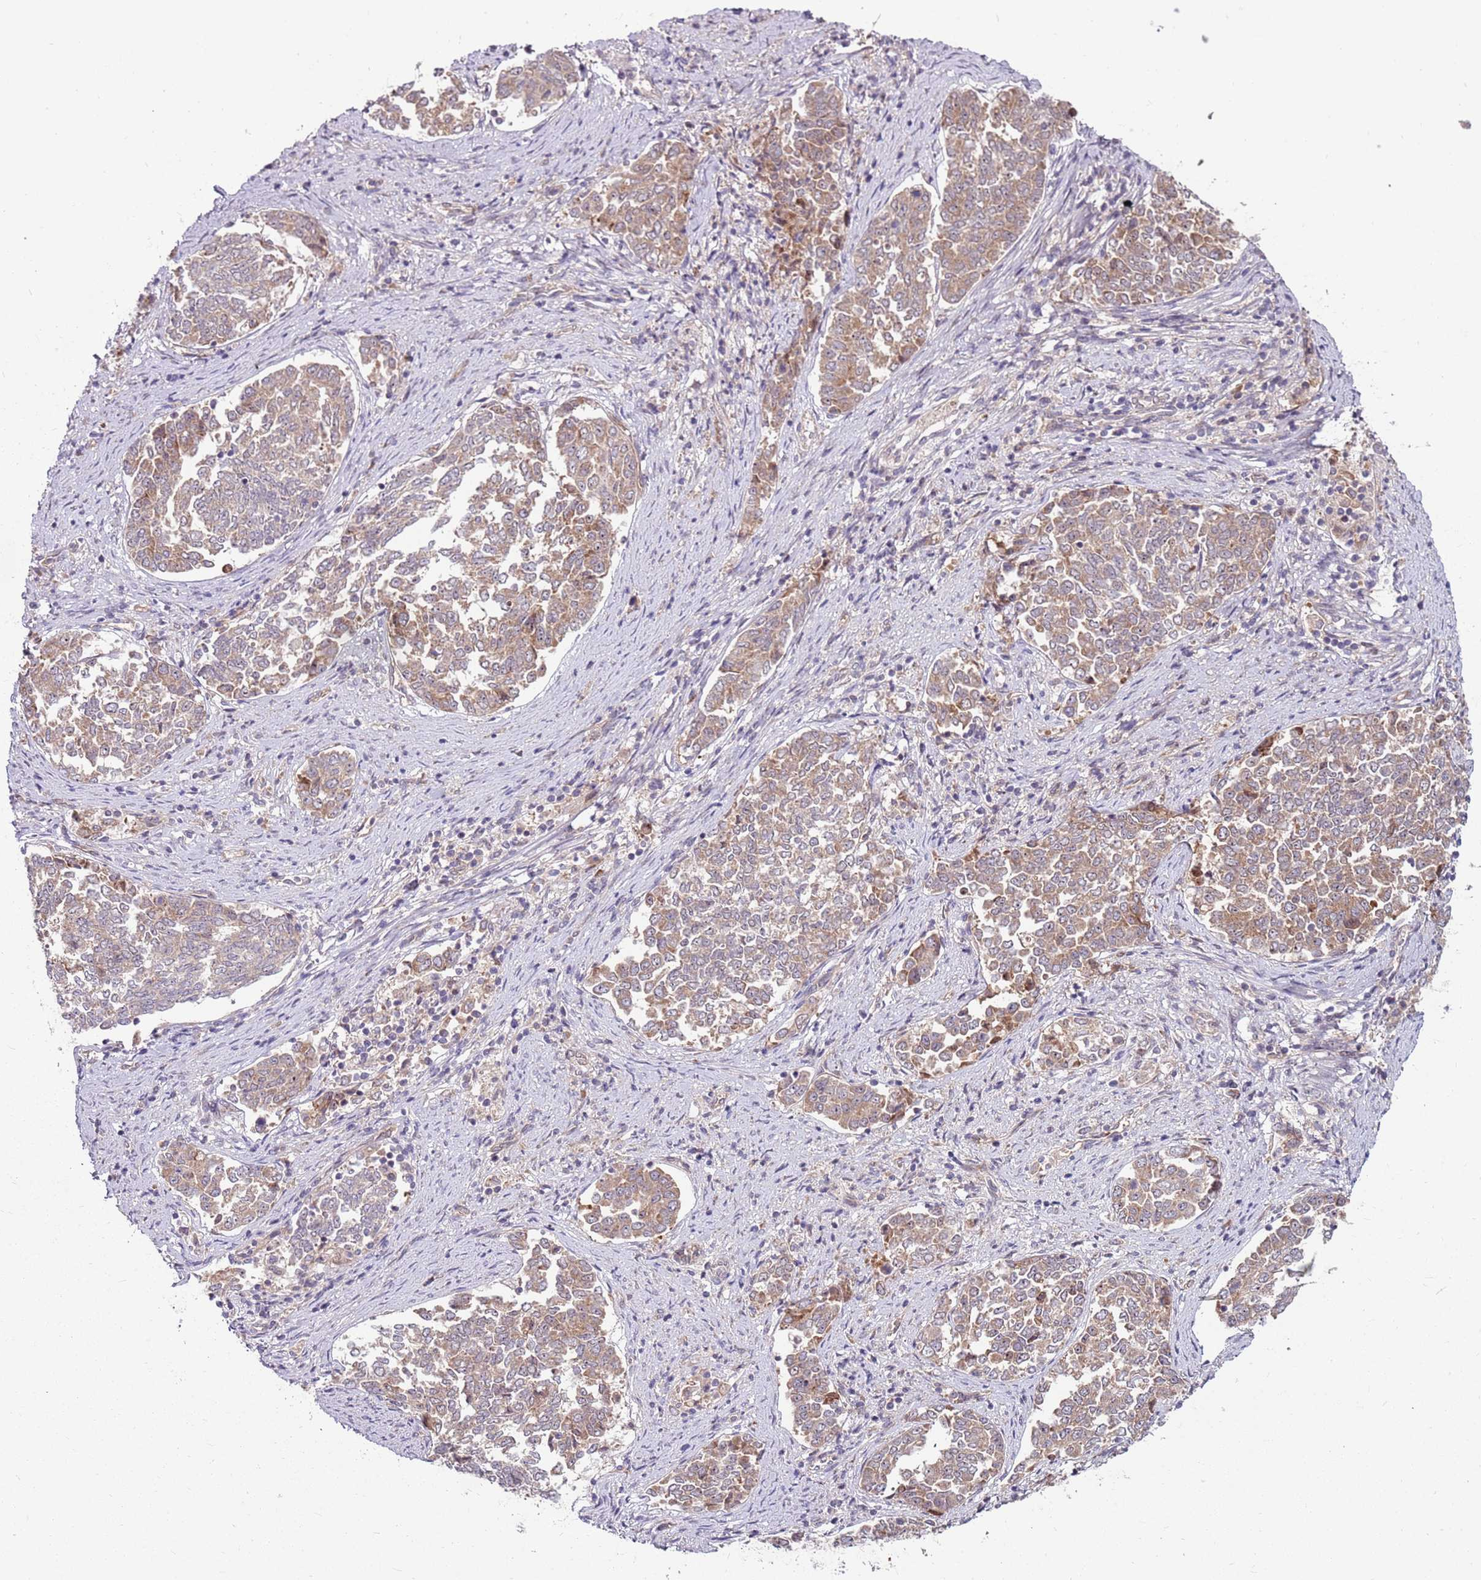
{"staining": {"intensity": "moderate", "quantity": "25%-75%", "location": "cytoplasmic/membranous"}, "tissue": "endometrial cancer", "cell_type": "Tumor cells", "image_type": "cancer", "snomed": [{"axis": "morphology", "description": "Adenocarcinoma, NOS"}, {"axis": "topography", "description": "Endometrium"}], "caption": "Immunohistochemical staining of human endometrial cancer reveals medium levels of moderate cytoplasmic/membranous protein expression in approximately 25%-75% of tumor cells. (IHC, brightfield microscopy, high magnification).", "gene": "FBXL22", "patient": {"sex": "female", "age": 80}}